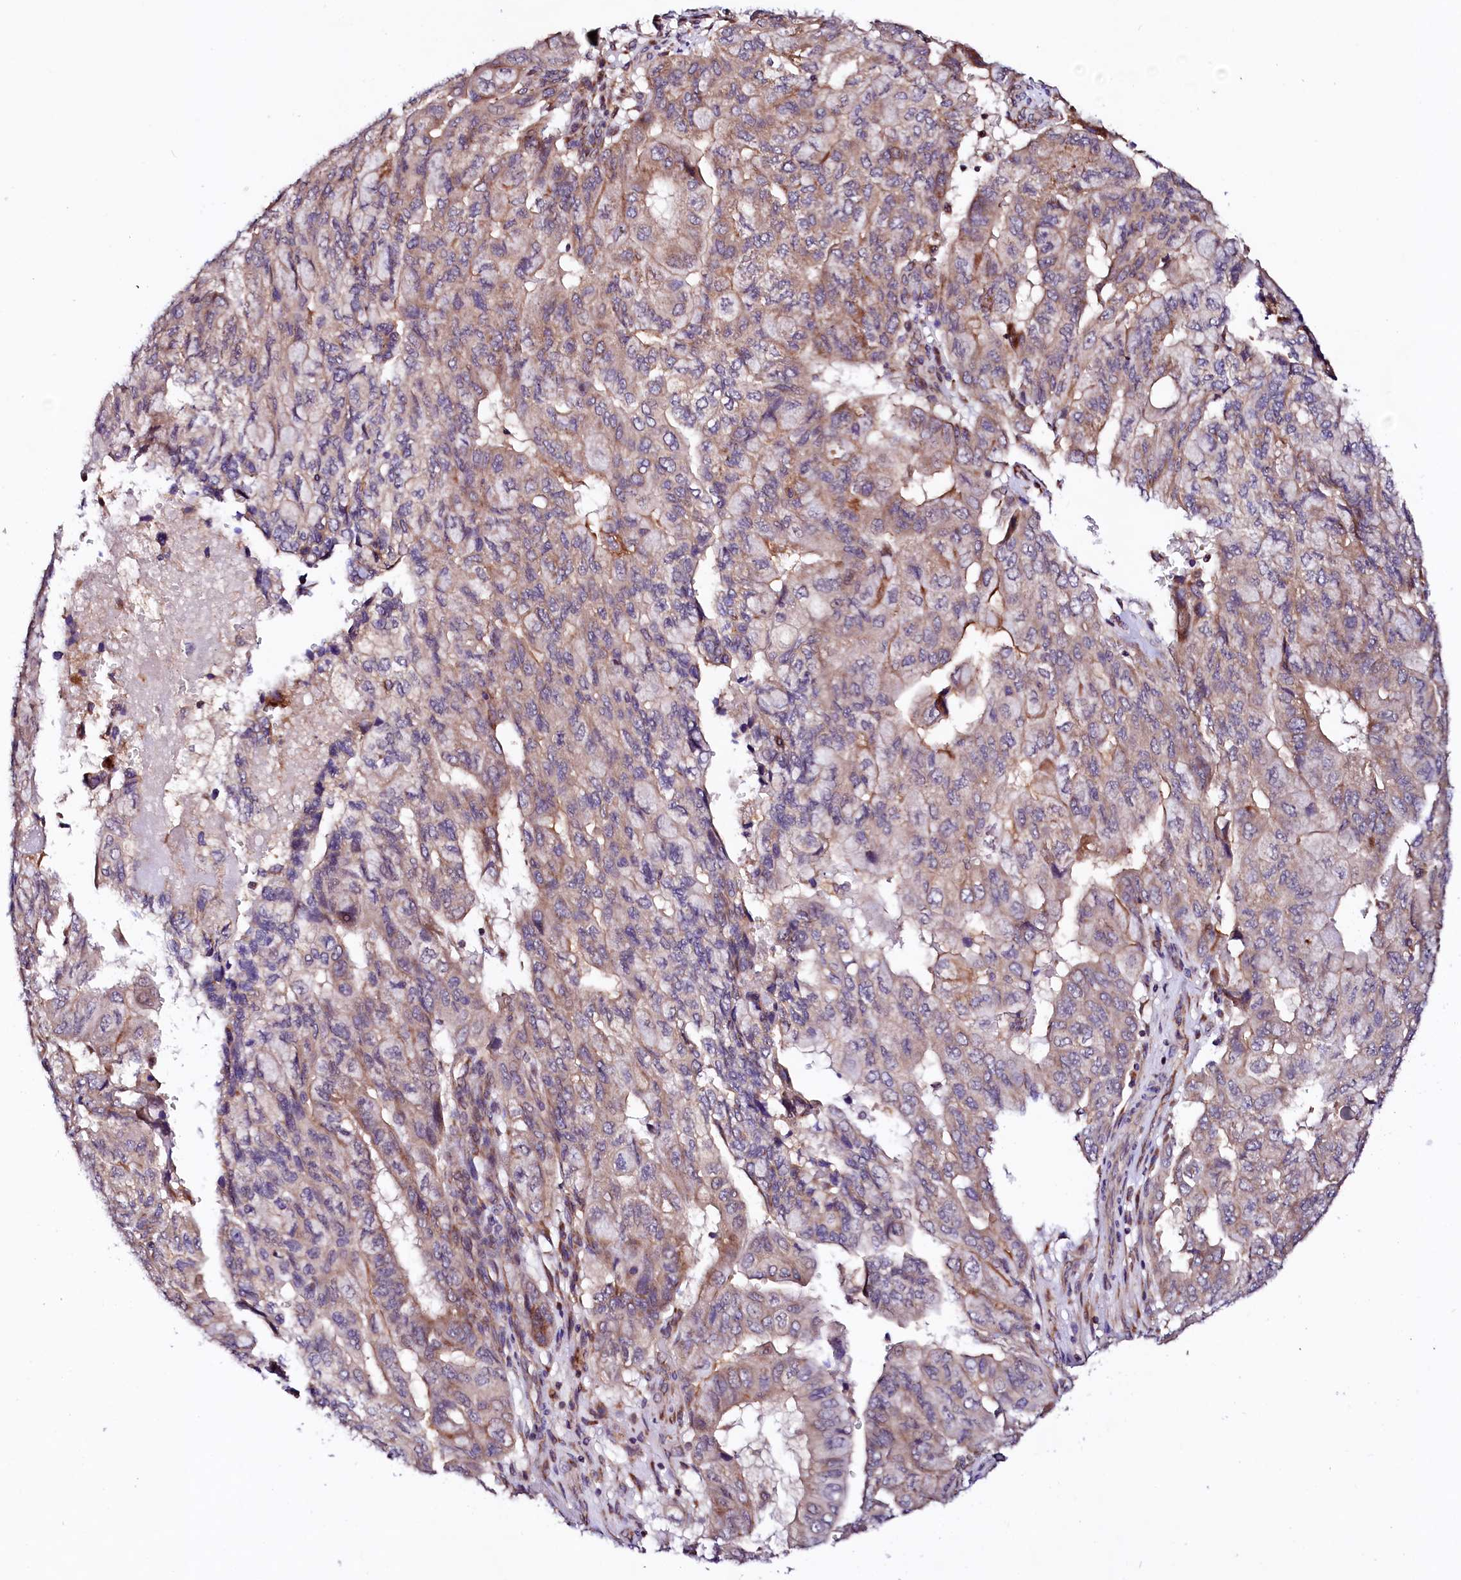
{"staining": {"intensity": "weak", "quantity": "25%-75%", "location": "cytoplasmic/membranous"}, "tissue": "pancreatic cancer", "cell_type": "Tumor cells", "image_type": "cancer", "snomed": [{"axis": "morphology", "description": "Adenocarcinoma, NOS"}, {"axis": "topography", "description": "Pancreas"}], "caption": "DAB immunohistochemical staining of human pancreatic cancer (adenocarcinoma) reveals weak cytoplasmic/membranous protein staining in approximately 25%-75% of tumor cells.", "gene": "UBE3C", "patient": {"sex": "male", "age": 51}}